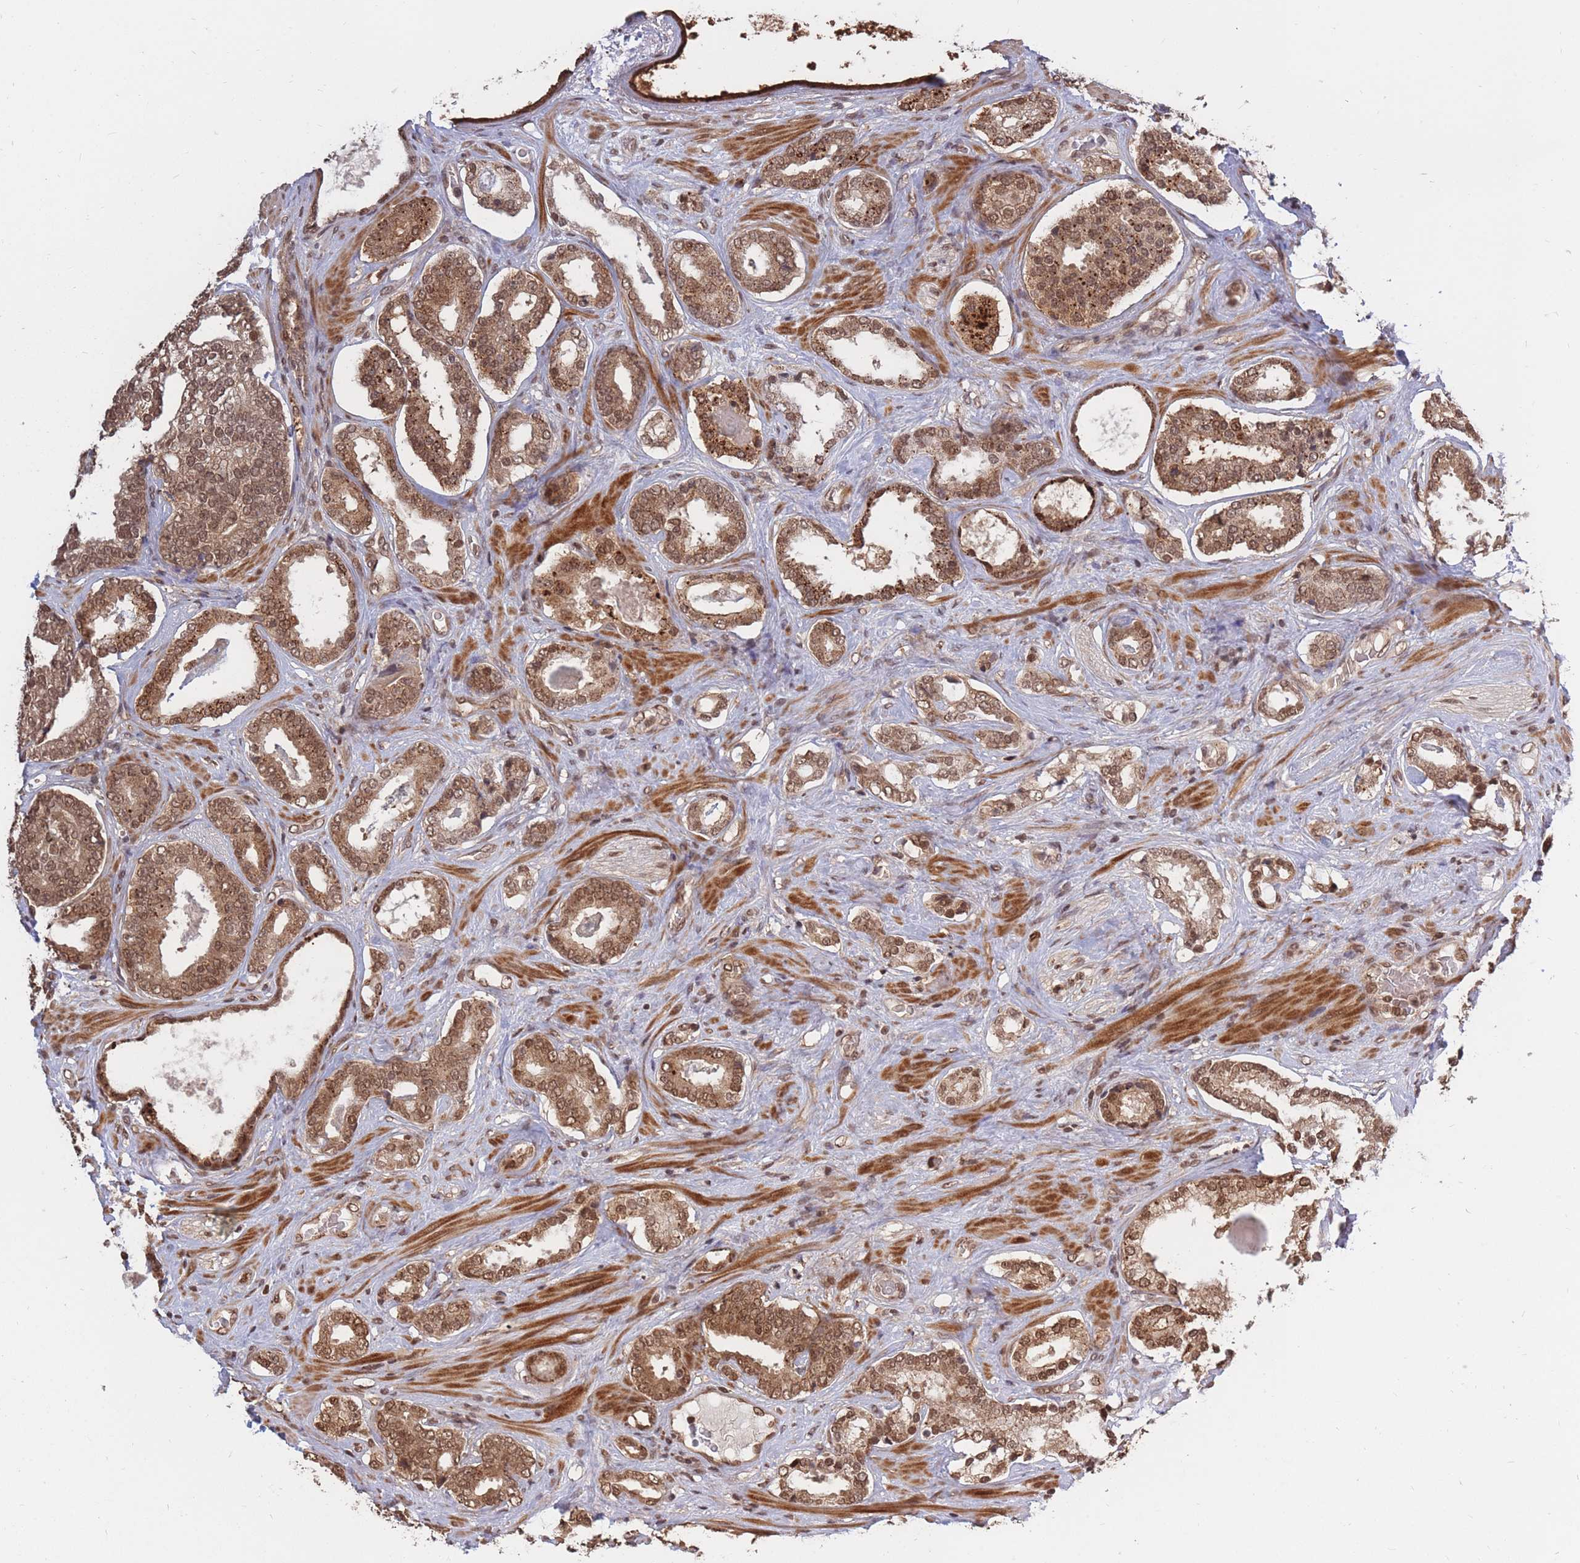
{"staining": {"intensity": "moderate", "quantity": ">75%", "location": "cytoplasmic/membranous,nuclear"}, "tissue": "prostate cancer", "cell_type": "Tumor cells", "image_type": "cancer", "snomed": [{"axis": "morphology", "description": "Adenocarcinoma, High grade"}, {"axis": "topography", "description": "Prostate"}], "caption": "Brown immunohistochemical staining in prostate adenocarcinoma (high-grade) demonstrates moderate cytoplasmic/membranous and nuclear staining in about >75% of tumor cells.", "gene": "SRA1", "patient": {"sex": "male", "age": 60}}